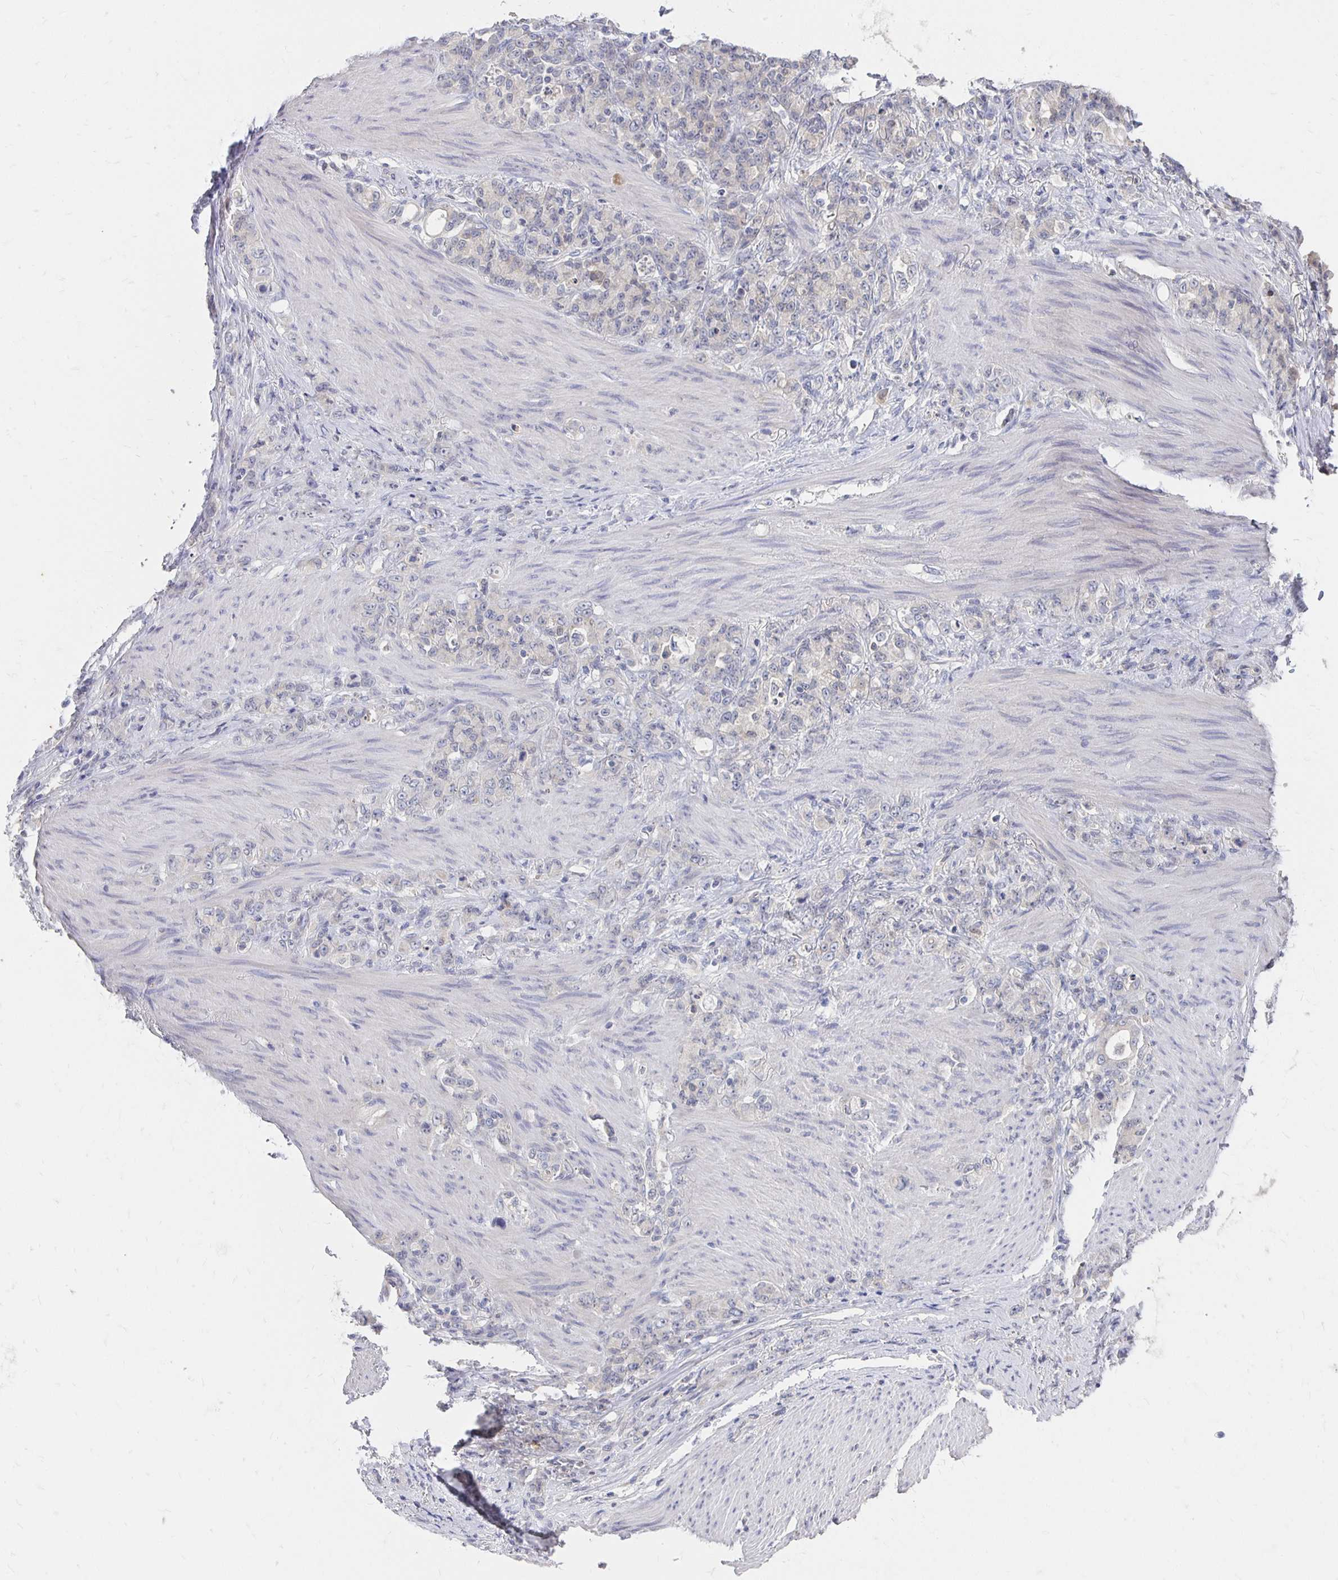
{"staining": {"intensity": "negative", "quantity": "none", "location": "none"}, "tissue": "stomach cancer", "cell_type": "Tumor cells", "image_type": "cancer", "snomed": [{"axis": "morphology", "description": "Normal tissue, NOS"}, {"axis": "morphology", "description": "Adenocarcinoma, NOS"}, {"axis": "topography", "description": "Stomach"}], "caption": "Tumor cells show no significant expression in stomach cancer (adenocarcinoma). The staining is performed using DAB brown chromogen with nuclei counter-stained in using hematoxylin.", "gene": "FKRP", "patient": {"sex": "female", "age": 79}}